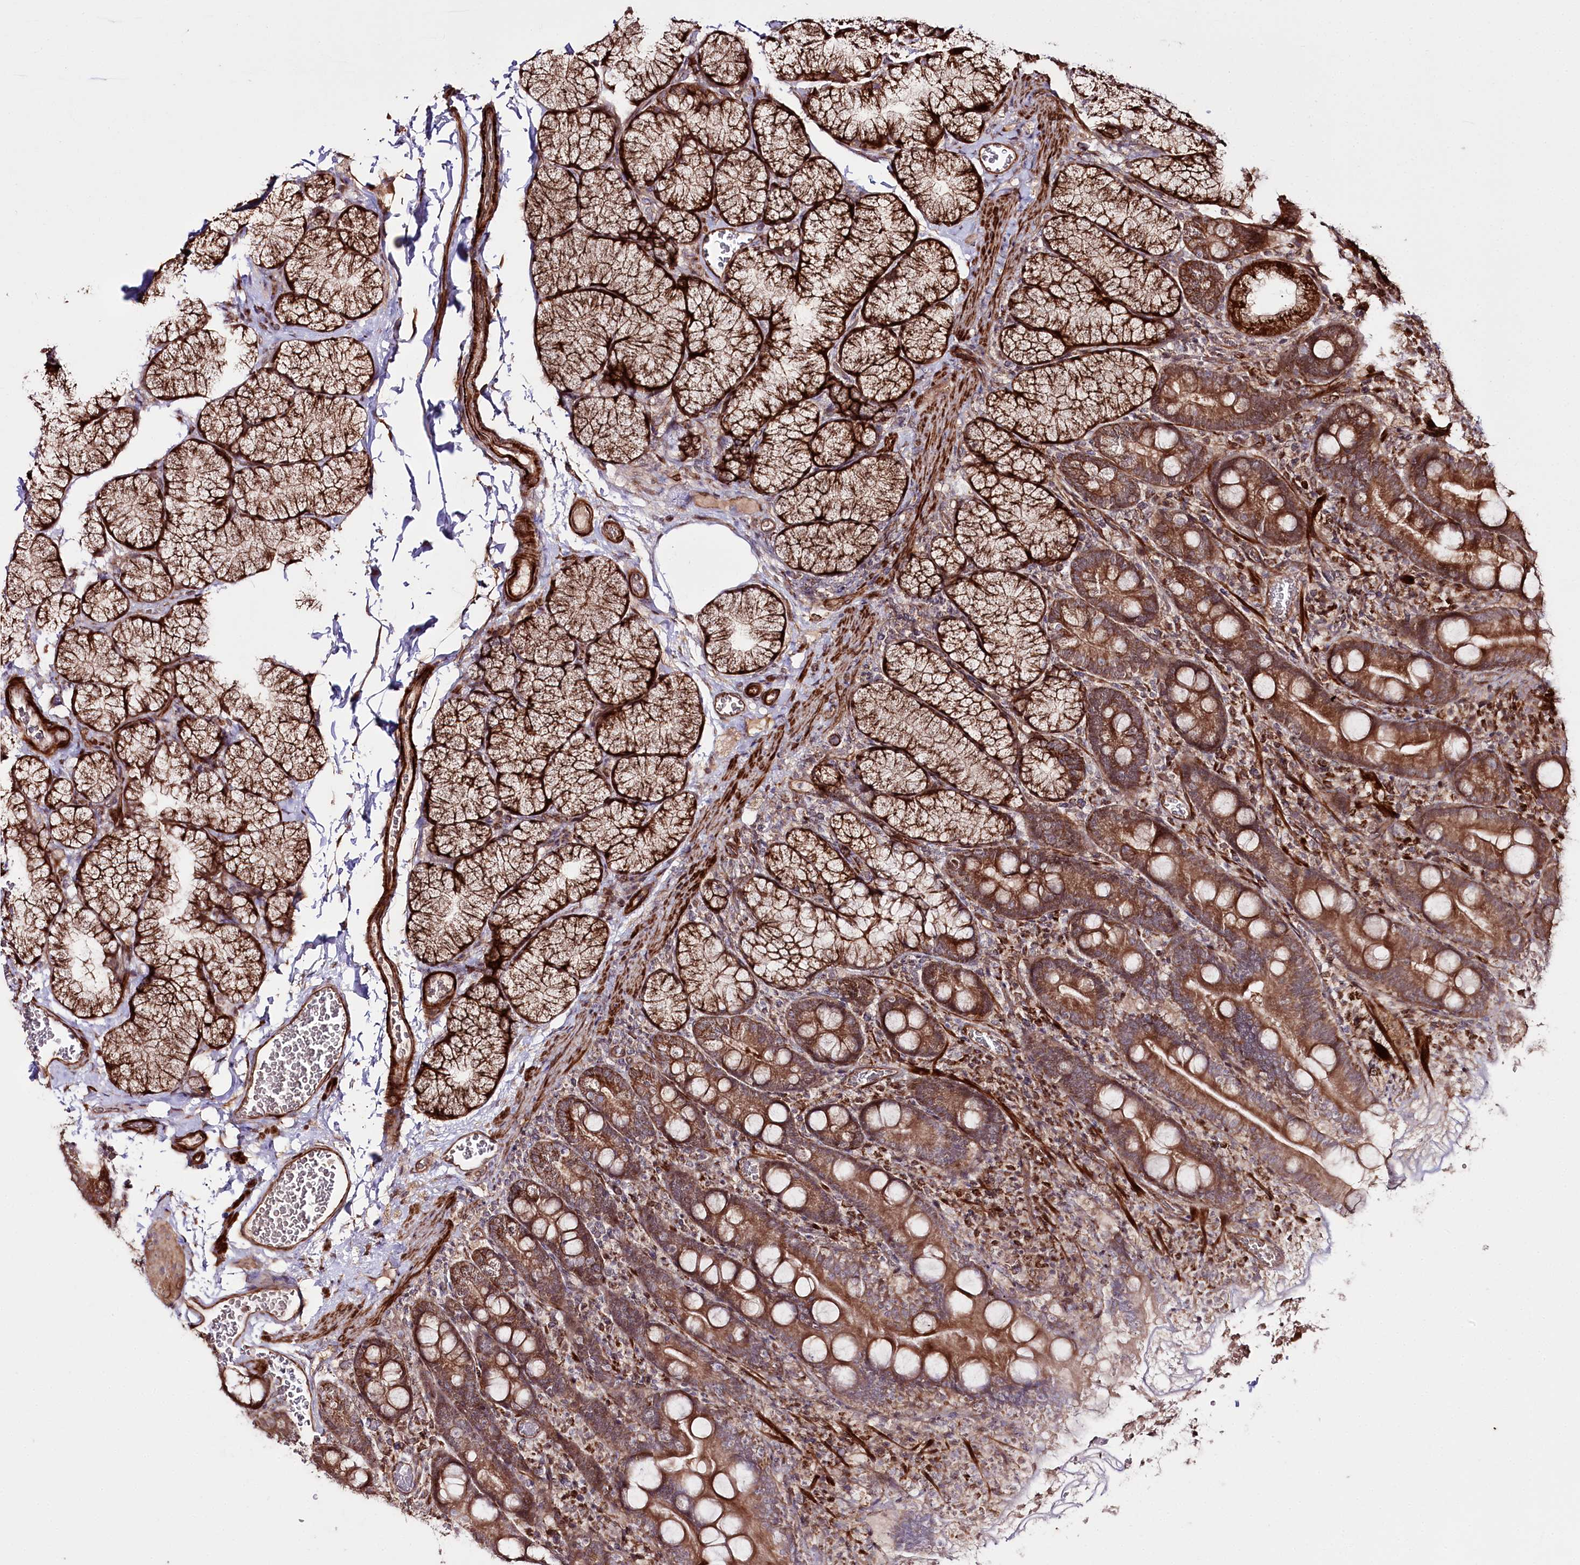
{"staining": {"intensity": "strong", "quantity": ">75%", "location": "cytoplasmic/membranous"}, "tissue": "duodenum", "cell_type": "Glandular cells", "image_type": "normal", "snomed": [{"axis": "morphology", "description": "Normal tissue, NOS"}, {"axis": "topography", "description": "Duodenum"}], "caption": "Immunohistochemical staining of unremarkable human duodenum exhibits strong cytoplasmic/membranous protein staining in about >75% of glandular cells. The staining is performed using DAB (3,3'-diaminobenzidine) brown chromogen to label protein expression. The nuclei are counter-stained blue using hematoxylin.", "gene": "REXO2", "patient": {"sex": "male", "age": 35}}